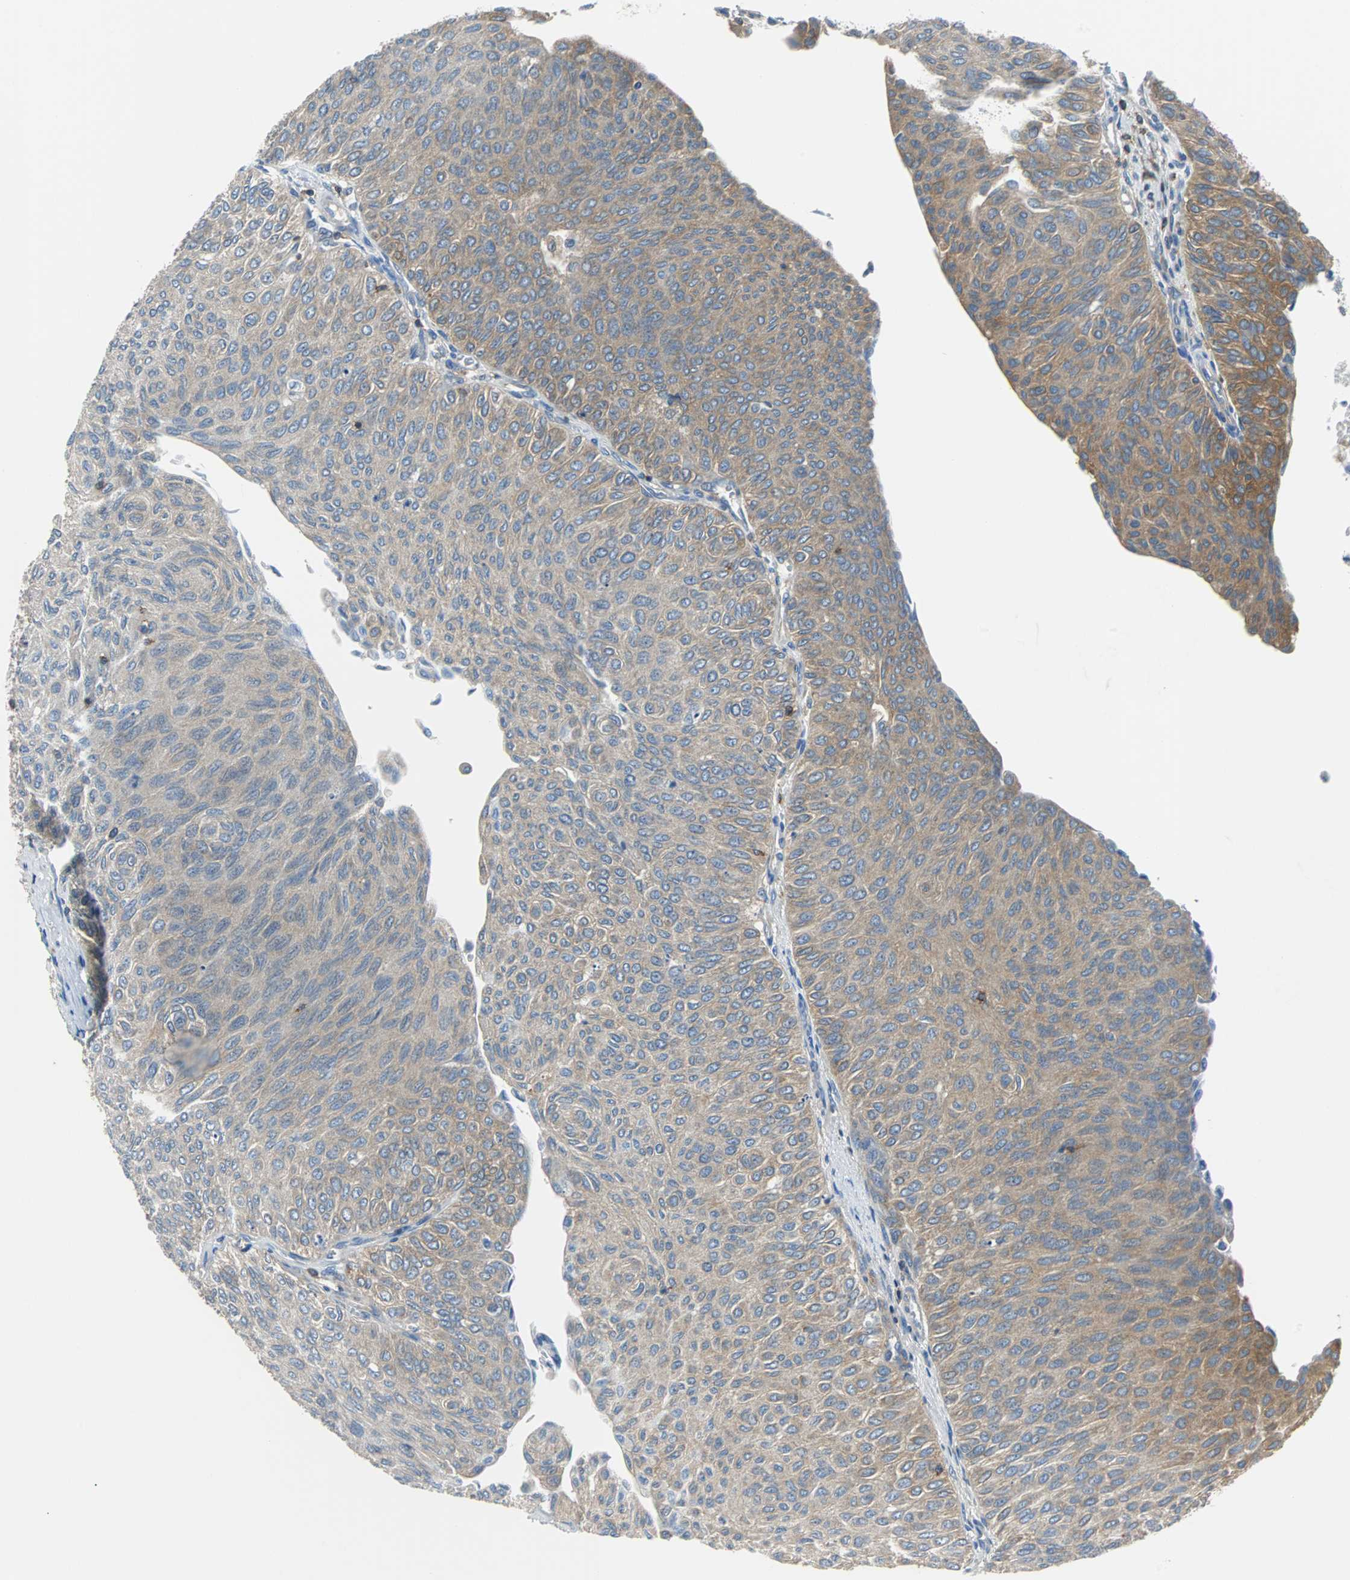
{"staining": {"intensity": "moderate", "quantity": "25%-75%", "location": "cytoplasmic/membranous"}, "tissue": "urothelial cancer", "cell_type": "Tumor cells", "image_type": "cancer", "snomed": [{"axis": "morphology", "description": "Urothelial carcinoma, Low grade"}, {"axis": "topography", "description": "Urinary bladder"}], "caption": "This micrograph demonstrates IHC staining of human urothelial cancer, with medium moderate cytoplasmic/membranous expression in approximately 25%-75% of tumor cells.", "gene": "TSC22D4", "patient": {"sex": "male", "age": 78}}